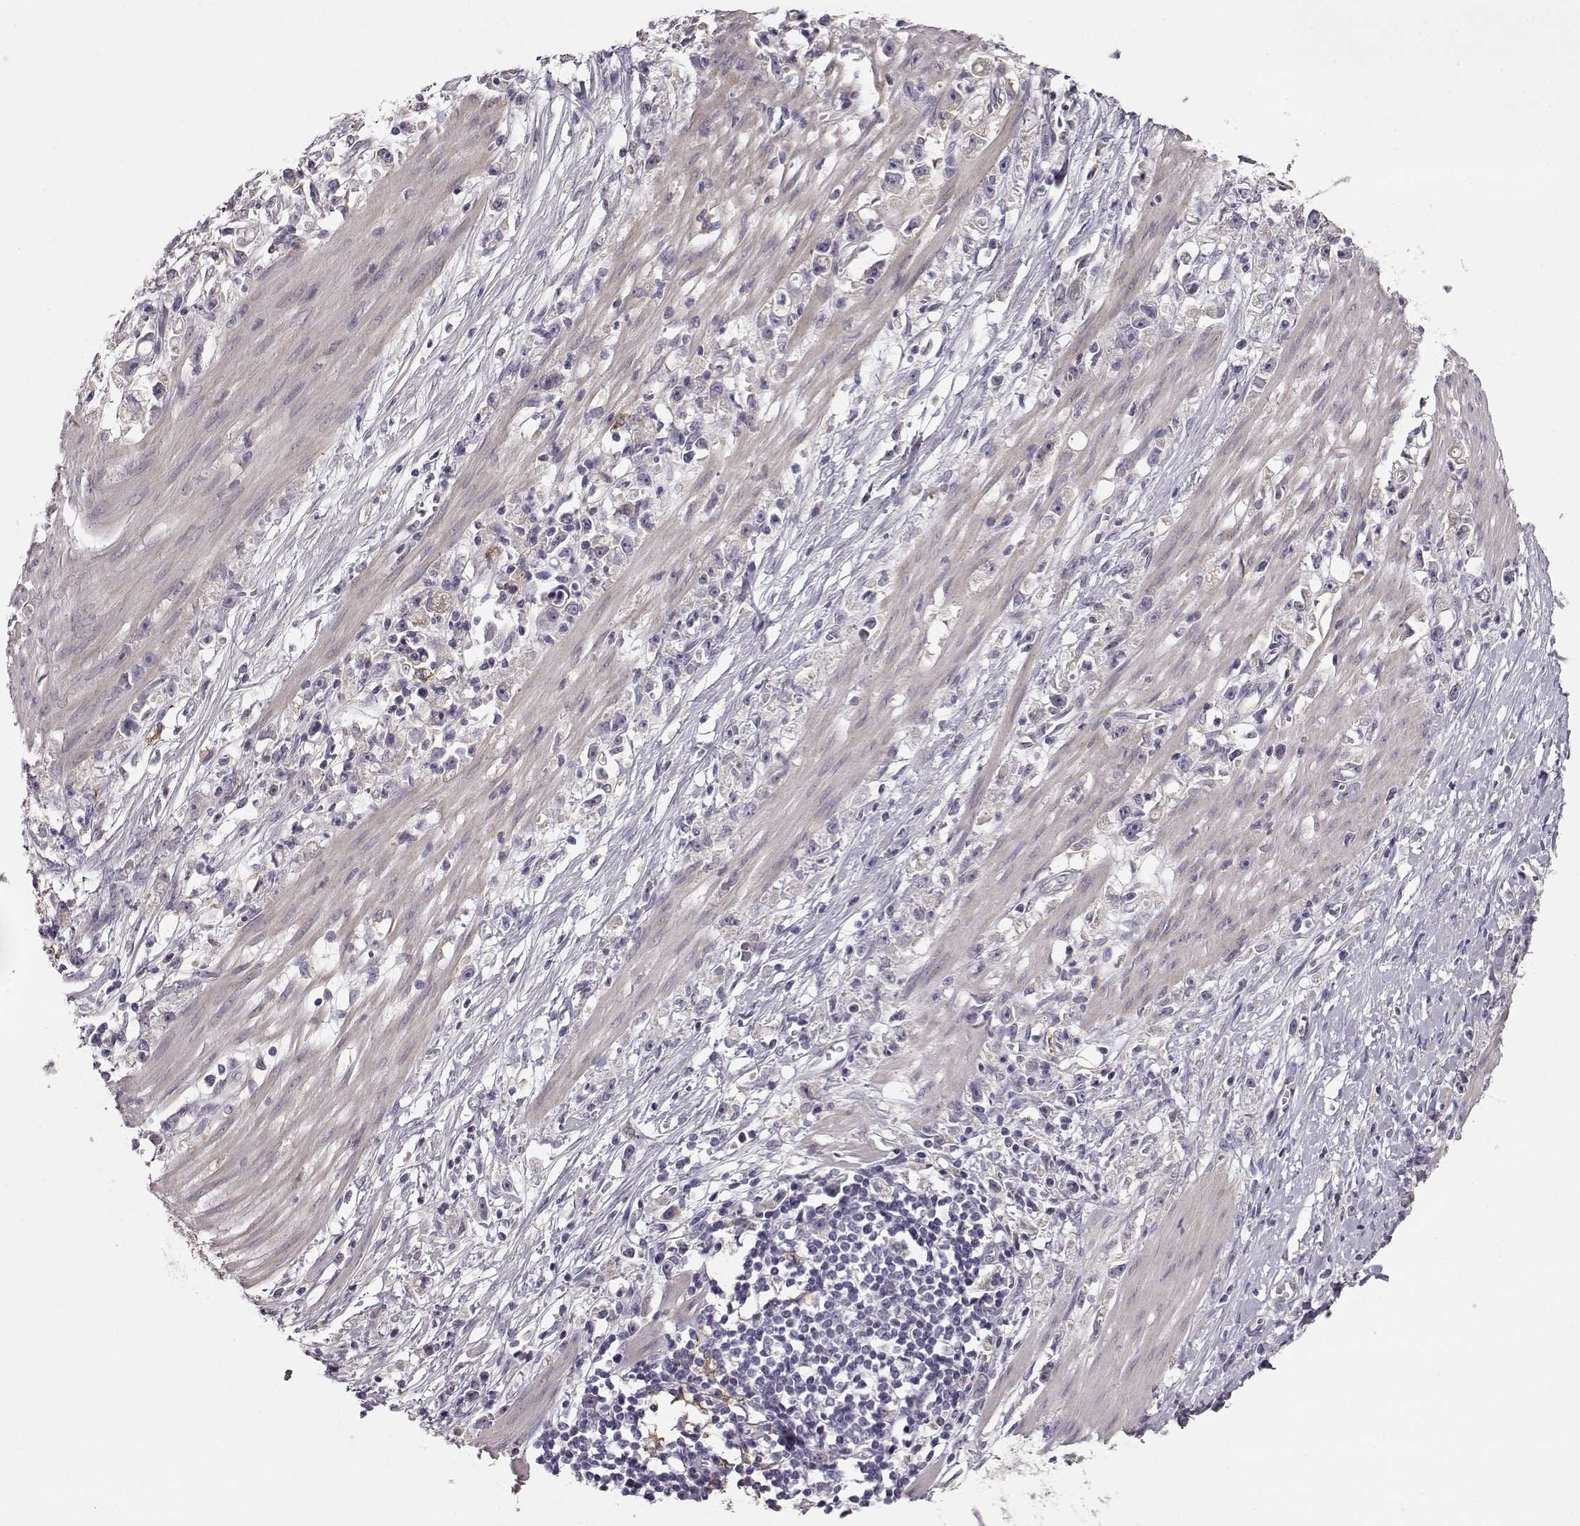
{"staining": {"intensity": "negative", "quantity": "none", "location": "none"}, "tissue": "stomach cancer", "cell_type": "Tumor cells", "image_type": "cancer", "snomed": [{"axis": "morphology", "description": "Adenocarcinoma, NOS"}, {"axis": "topography", "description": "Stomach"}], "caption": "Immunohistochemistry of stomach adenocarcinoma exhibits no staining in tumor cells.", "gene": "GPR50", "patient": {"sex": "female", "age": 59}}